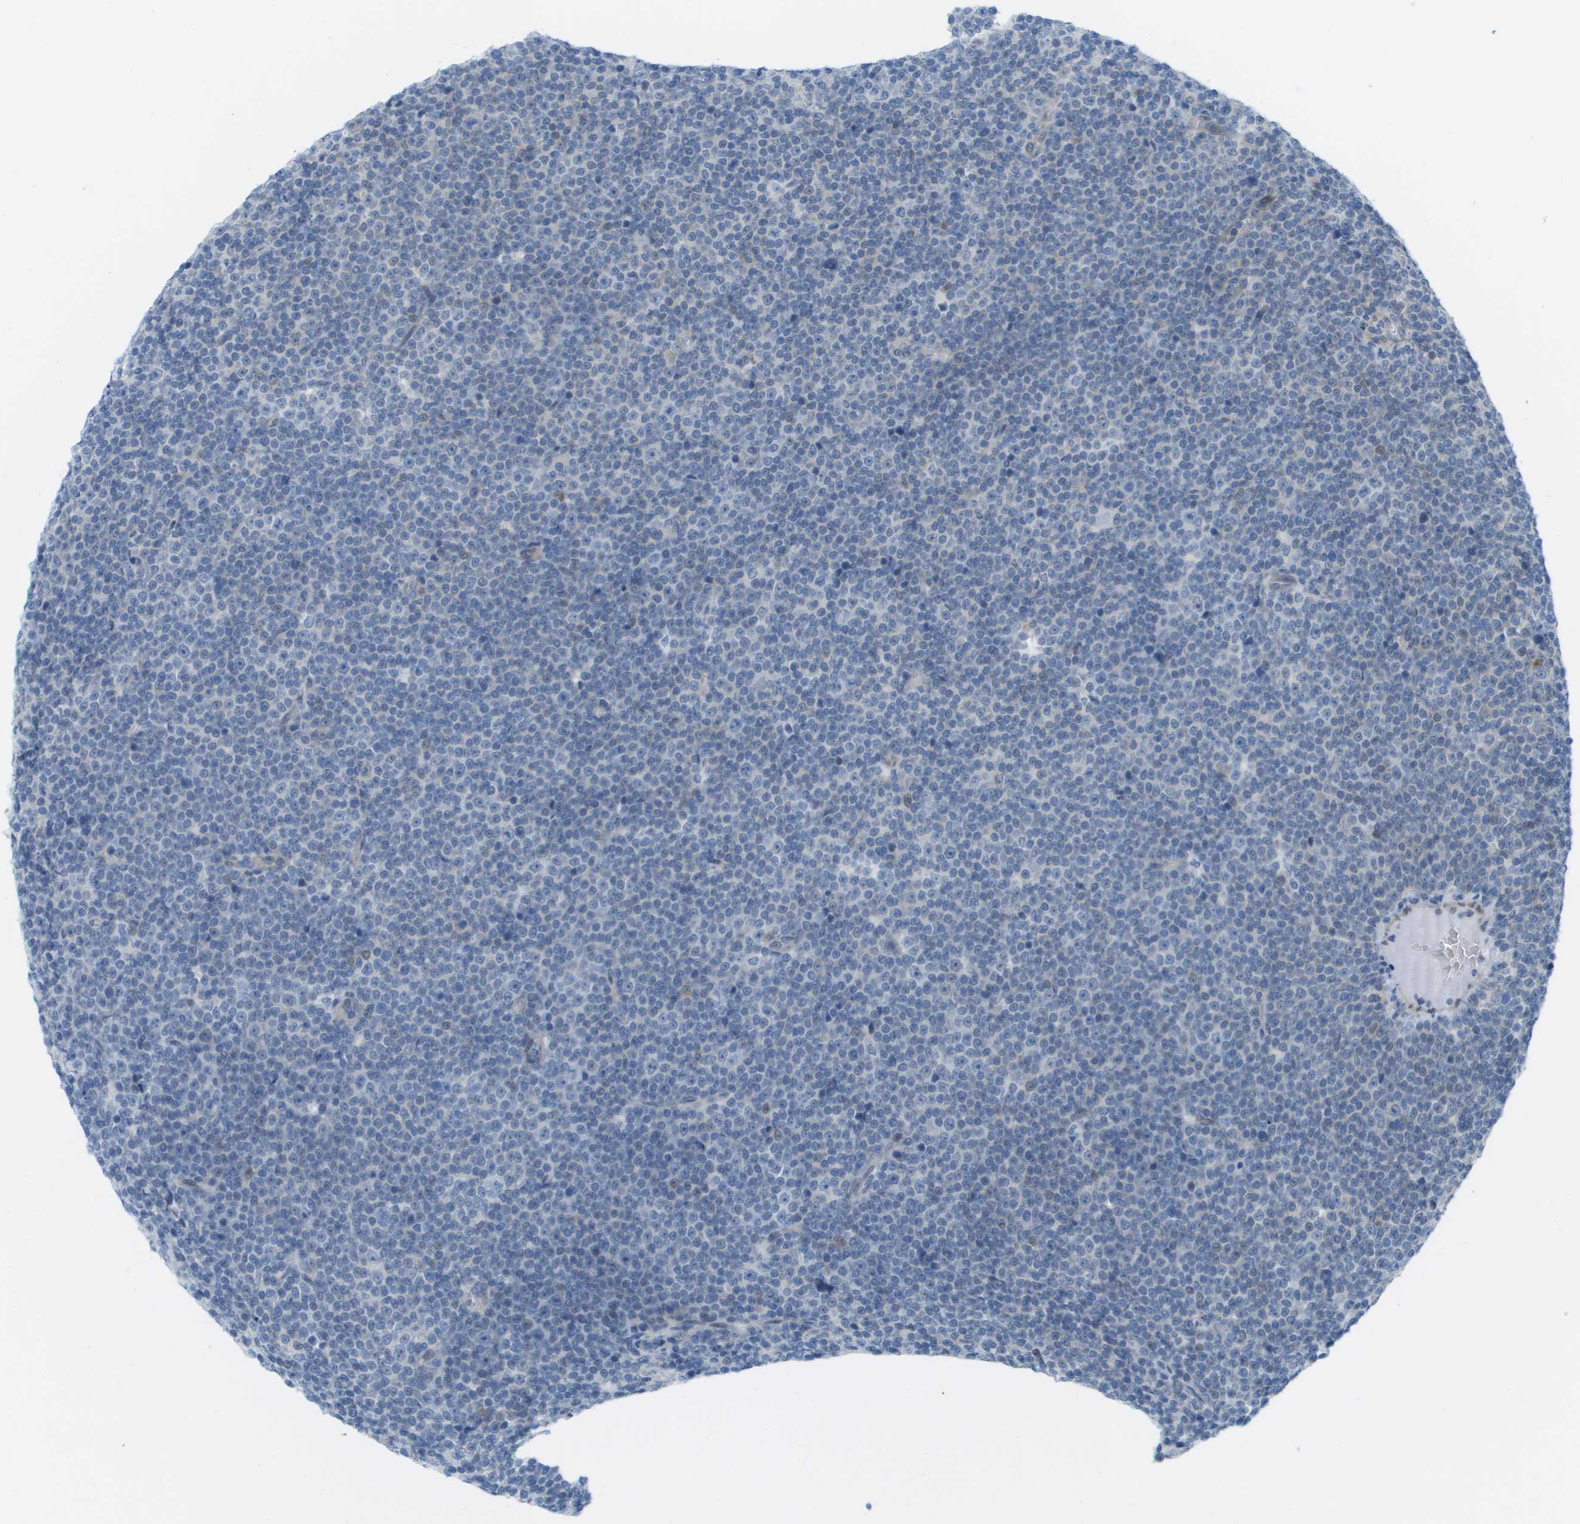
{"staining": {"intensity": "negative", "quantity": "none", "location": "none"}, "tissue": "lymphoma", "cell_type": "Tumor cells", "image_type": "cancer", "snomed": [{"axis": "morphology", "description": "Malignant lymphoma, non-Hodgkin's type, Low grade"}, {"axis": "topography", "description": "Lymph node"}], "caption": "Immunohistochemical staining of lymphoma demonstrates no significant staining in tumor cells. The staining was performed using DAB (3,3'-diaminobenzidine) to visualize the protein expression in brown, while the nuclei were stained in blue with hematoxylin (Magnification: 20x).", "gene": "CUL9", "patient": {"sex": "female", "age": 67}}